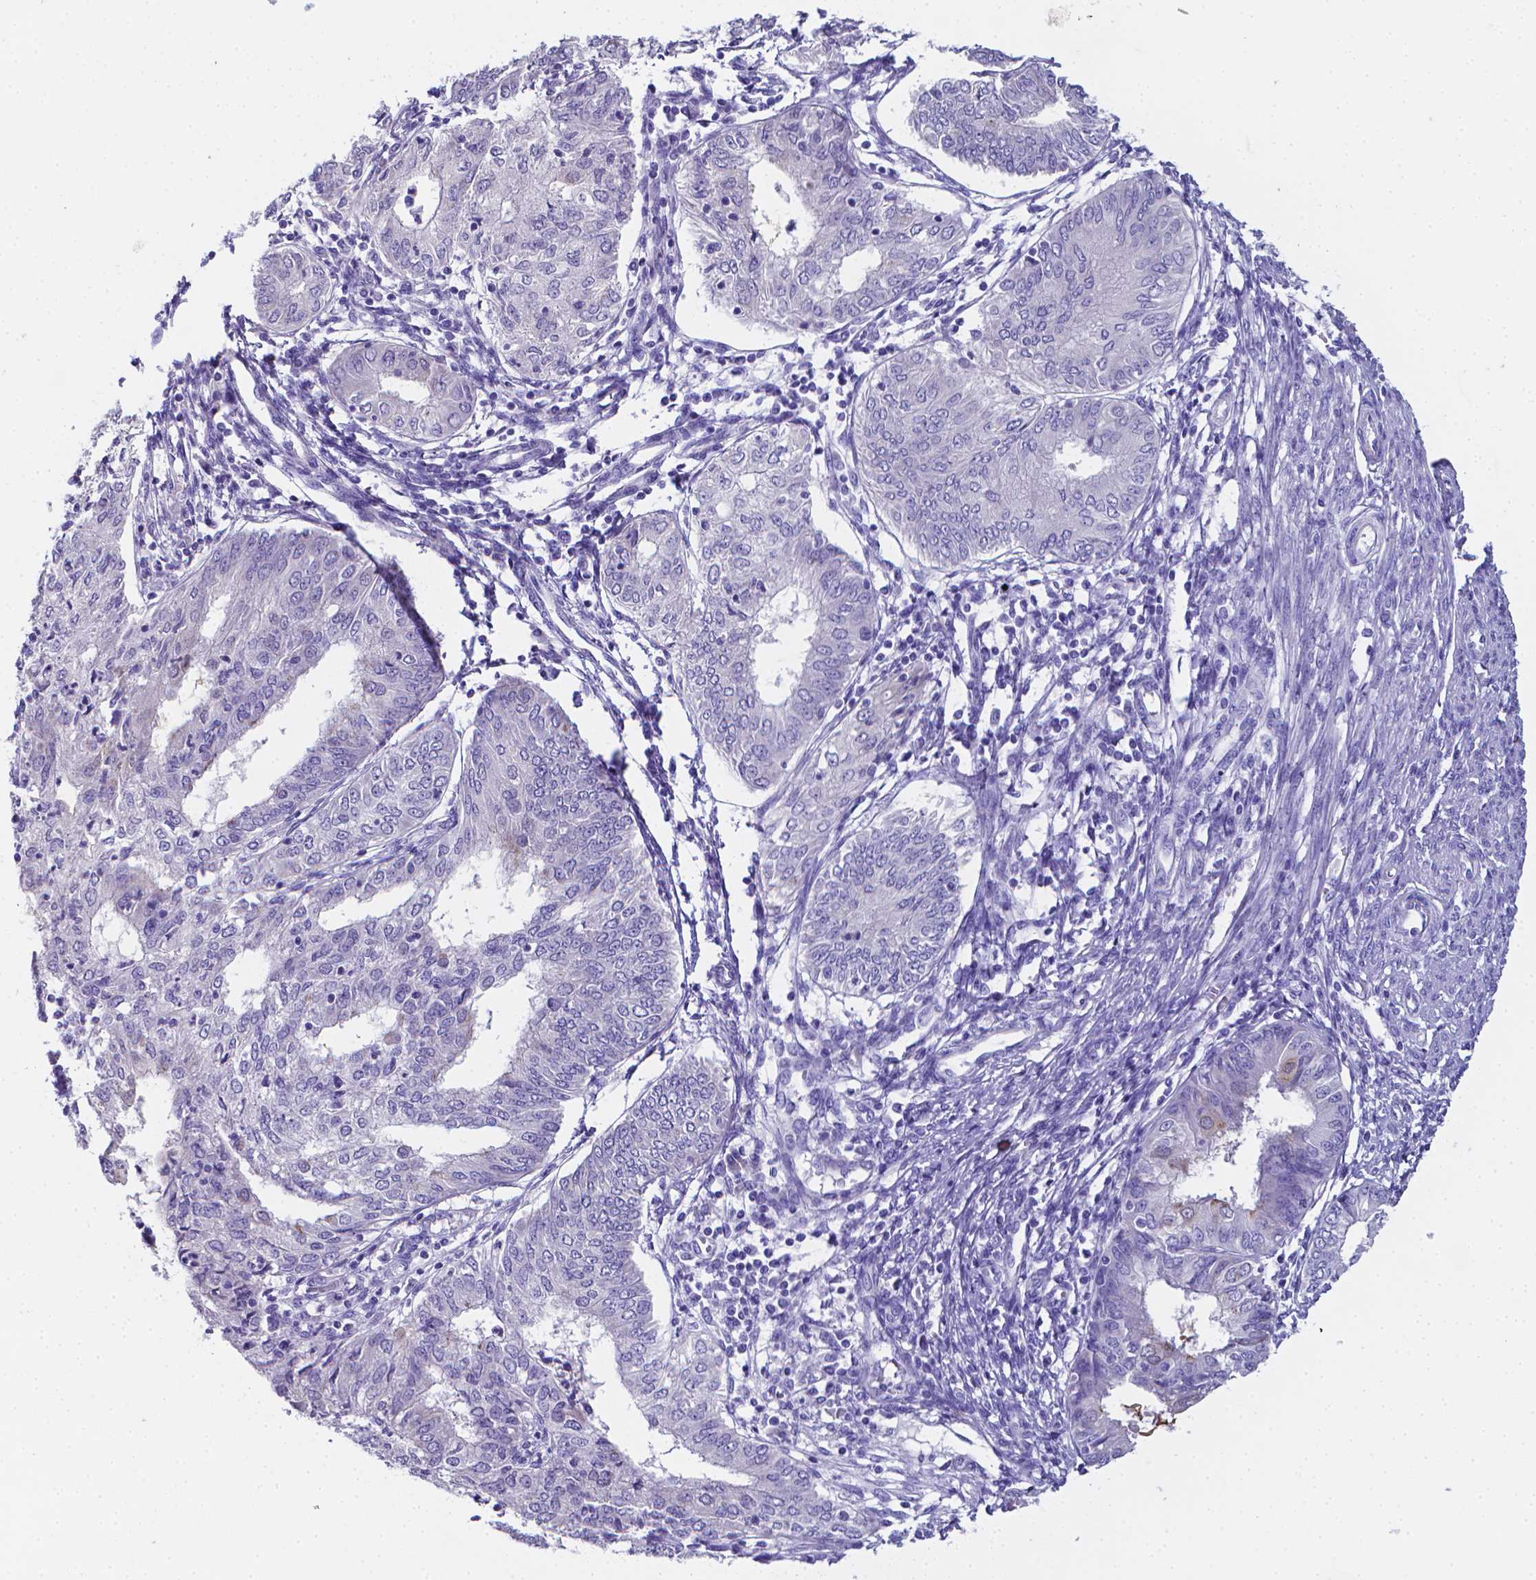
{"staining": {"intensity": "negative", "quantity": "none", "location": "none"}, "tissue": "endometrial cancer", "cell_type": "Tumor cells", "image_type": "cancer", "snomed": [{"axis": "morphology", "description": "Adenocarcinoma, NOS"}, {"axis": "topography", "description": "Endometrium"}], "caption": "There is no significant positivity in tumor cells of endometrial cancer (adenocarcinoma).", "gene": "LRRC73", "patient": {"sex": "female", "age": 68}}